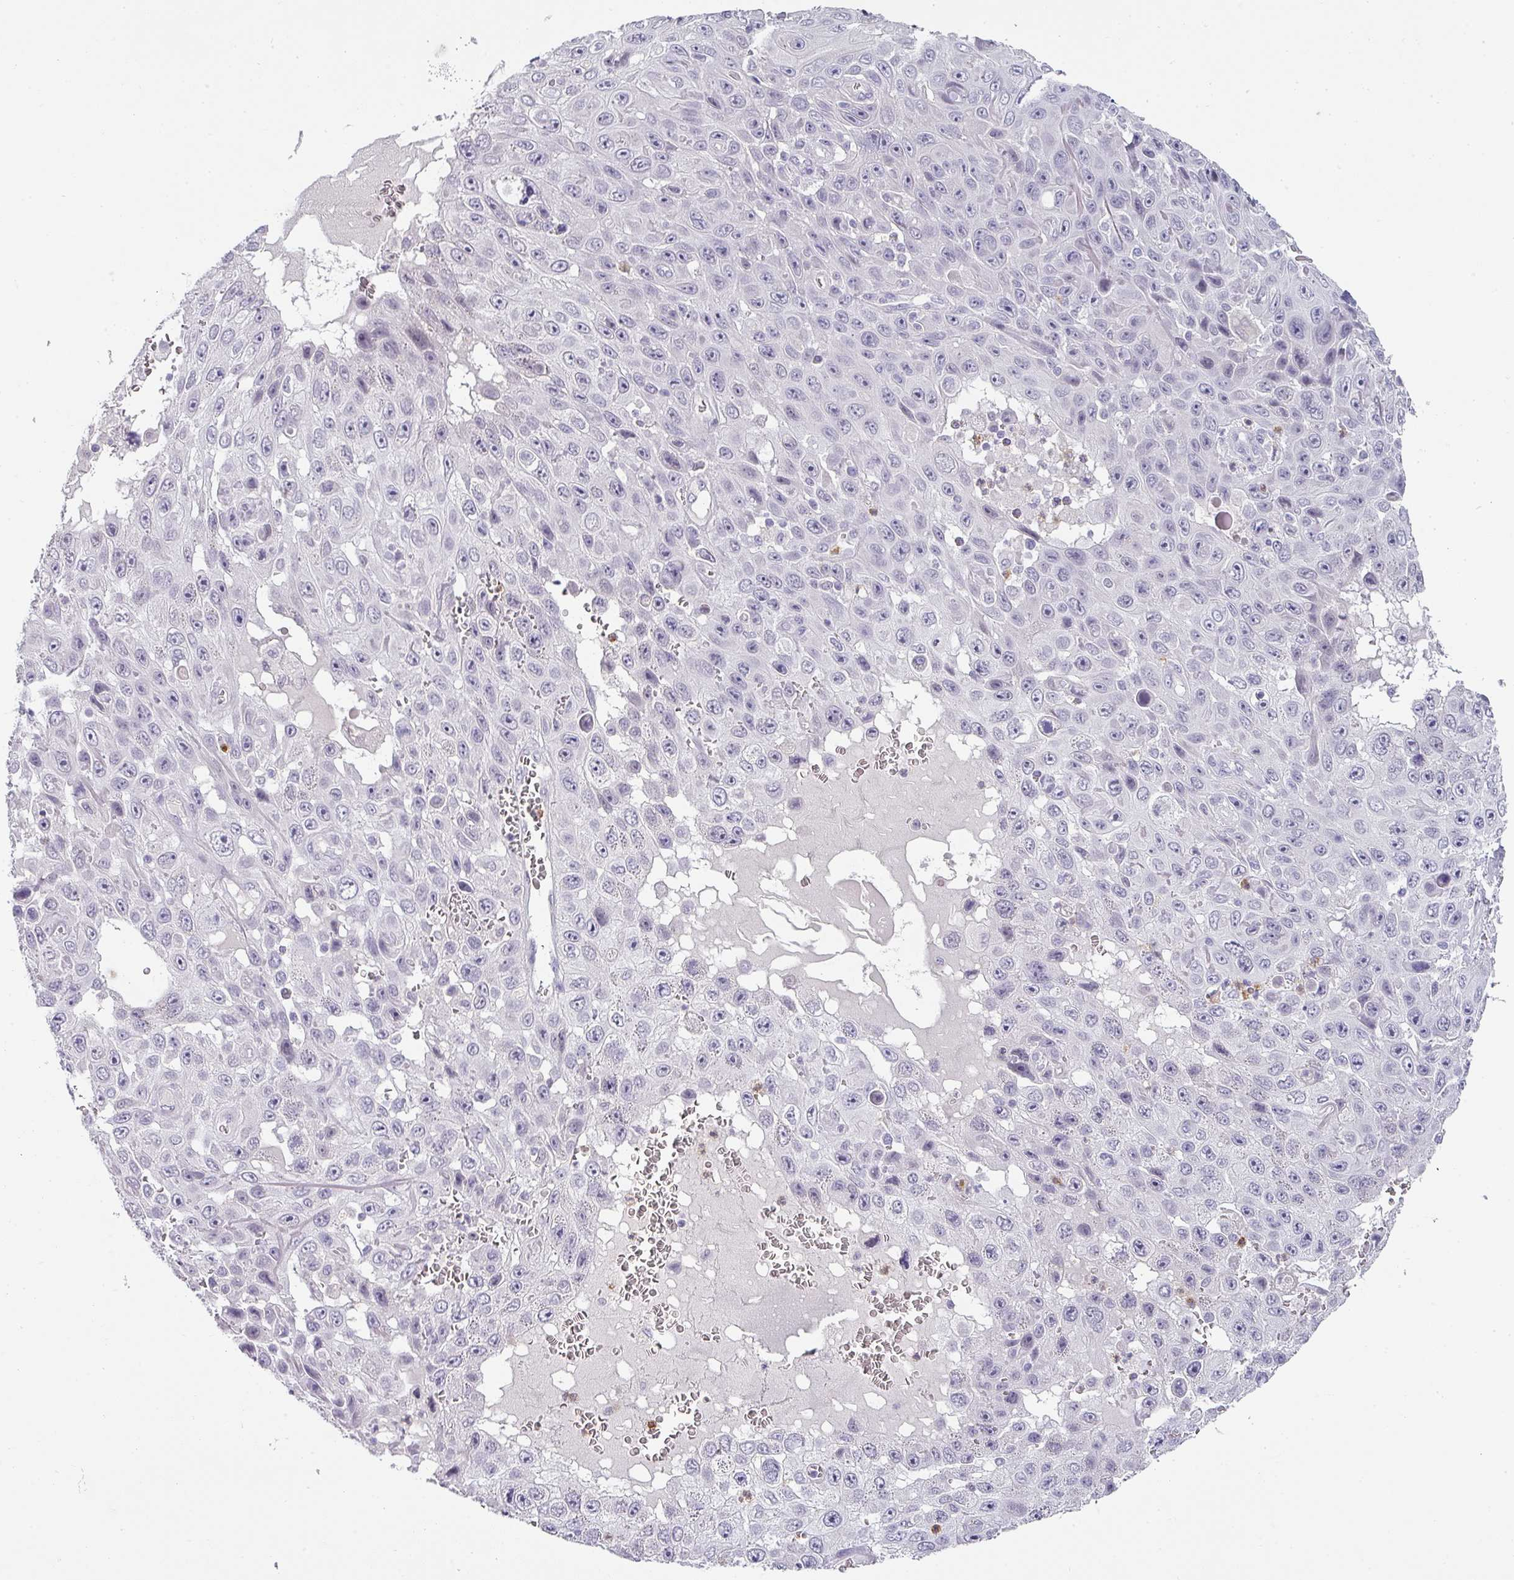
{"staining": {"intensity": "negative", "quantity": "none", "location": "none"}, "tissue": "skin cancer", "cell_type": "Tumor cells", "image_type": "cancer", "snomed": [{"axis": "morphology", "description": "Squamous cell carcinoma, NOS"}, {"axis": "topography", "description": "Skin"}], "caption": "An IHC micrograph of skin cancer is shown. There is no staining in tumor cells of skin cancer.", "gene": "BTLA", "patient": {"sex": "male", "age": 82}}